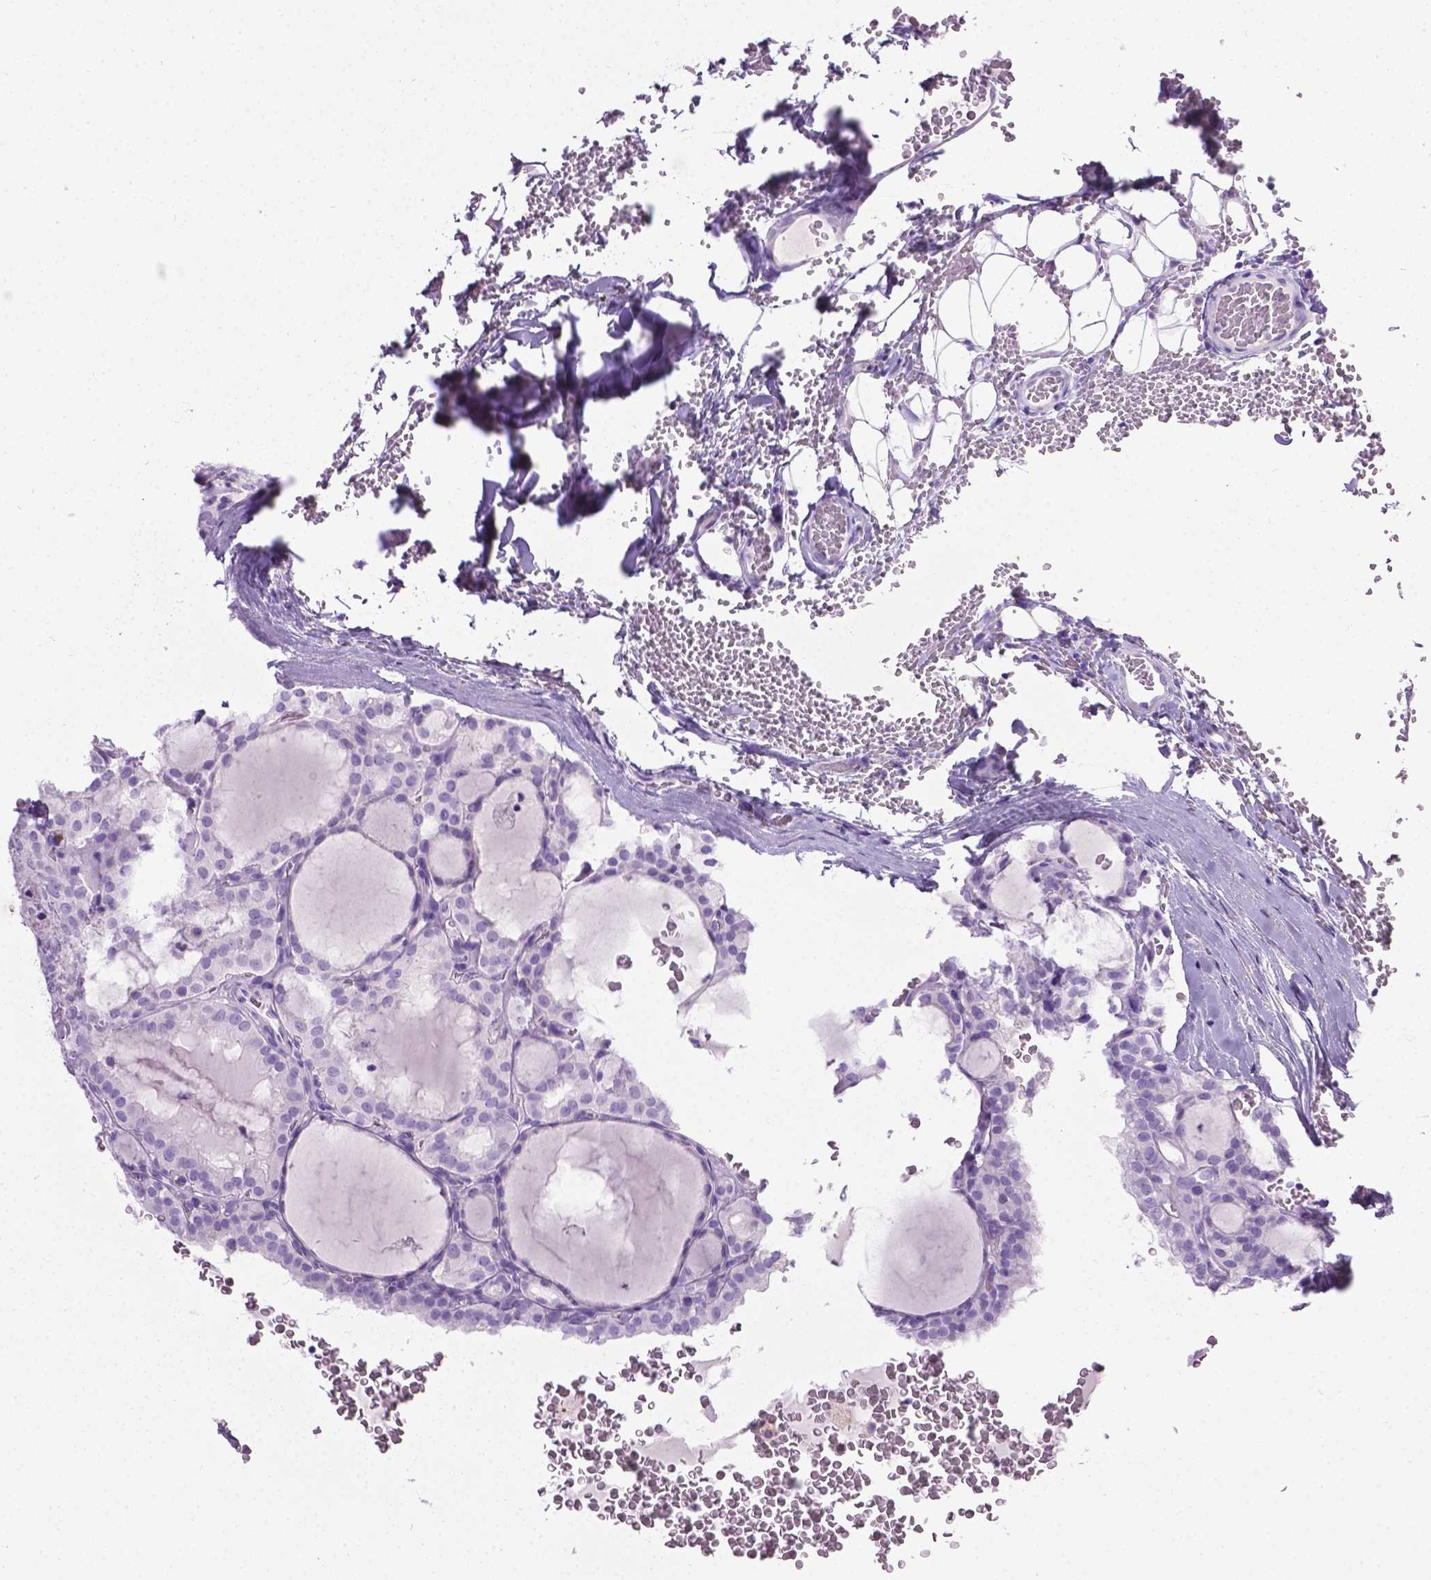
{"staining": {"intensity": "negative", "quantity": "none", "location": "none"}, "tissue": "thyroid cancer", "cell_type": "Tumor cells", "image_type": "cancer", "snomed": [{"axis": "morphology", "description": "Papillary adenocarcinoma, NOS"}, {"axis": "topography", "description": "Thyroid gland"}], "caption": "Immunohistochemical staining of thyroid cancer displays no significant staining in tumor cells.", "gene": "LELP1", "patient": {"sex": "male", "age": 20}}